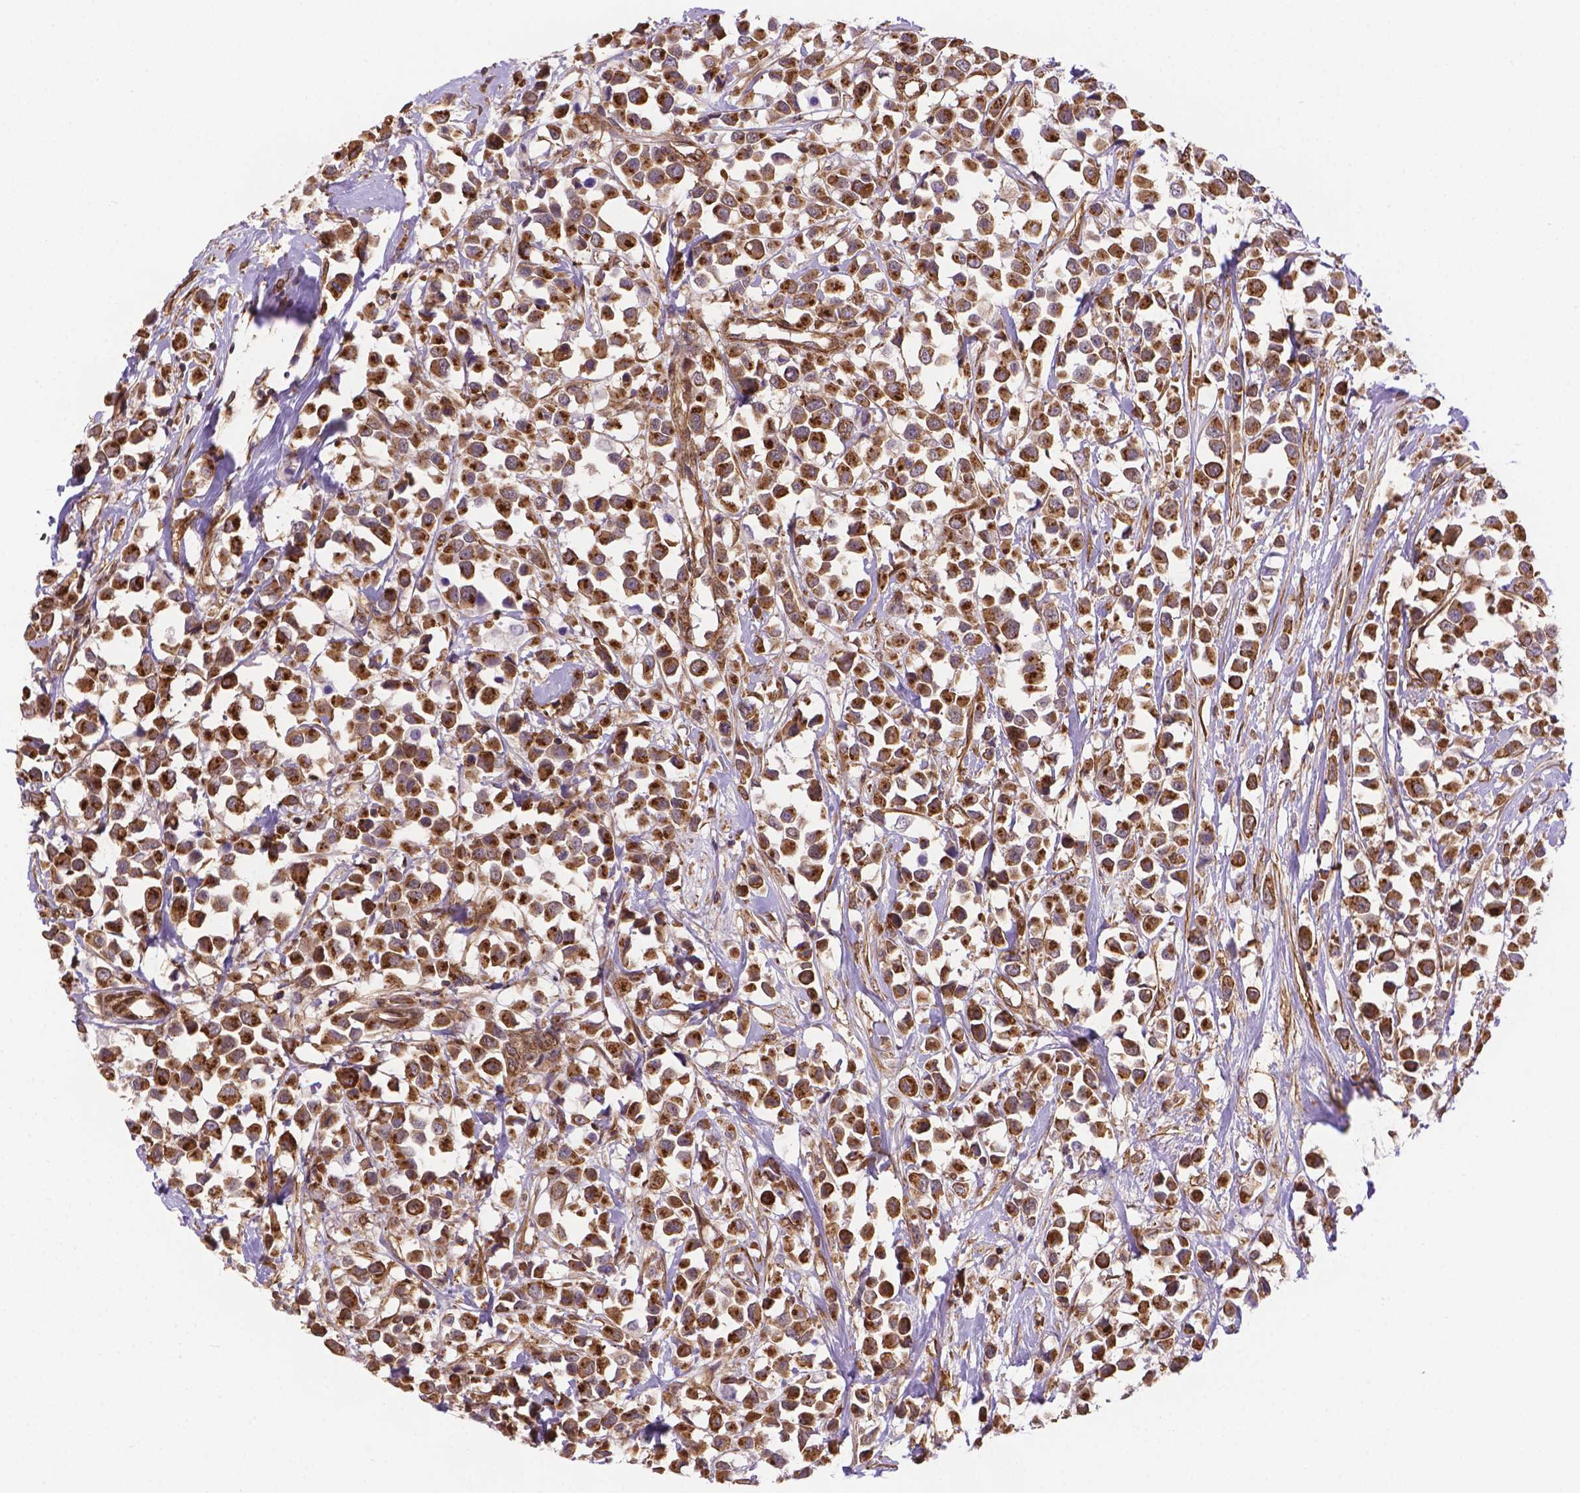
{"staining": {"intensity": "strong", "quantity": ">75%", "location": "cytoplasmic/membranous"}, "tissue": "breast cancer", "cell_type": "Tumor cells", "image_type": "cancer", "snomed": [{"axis": "morphology", "description": "Duct carcinoma"}, {"axis": "topography", "description": "Breast"}], "caption": "A photomicrograph of invasive ductal carcinoma (breast) stained for a protein demonstrates strong cytoplasmic/membranous brown staining in tumor cells. (Stains: DAB in brown, nuclei in blue, Microscopy: brightfield microscopy at high magnification).", "gene": "YAP1", "patient": {"sex": "female", "age": 61}}